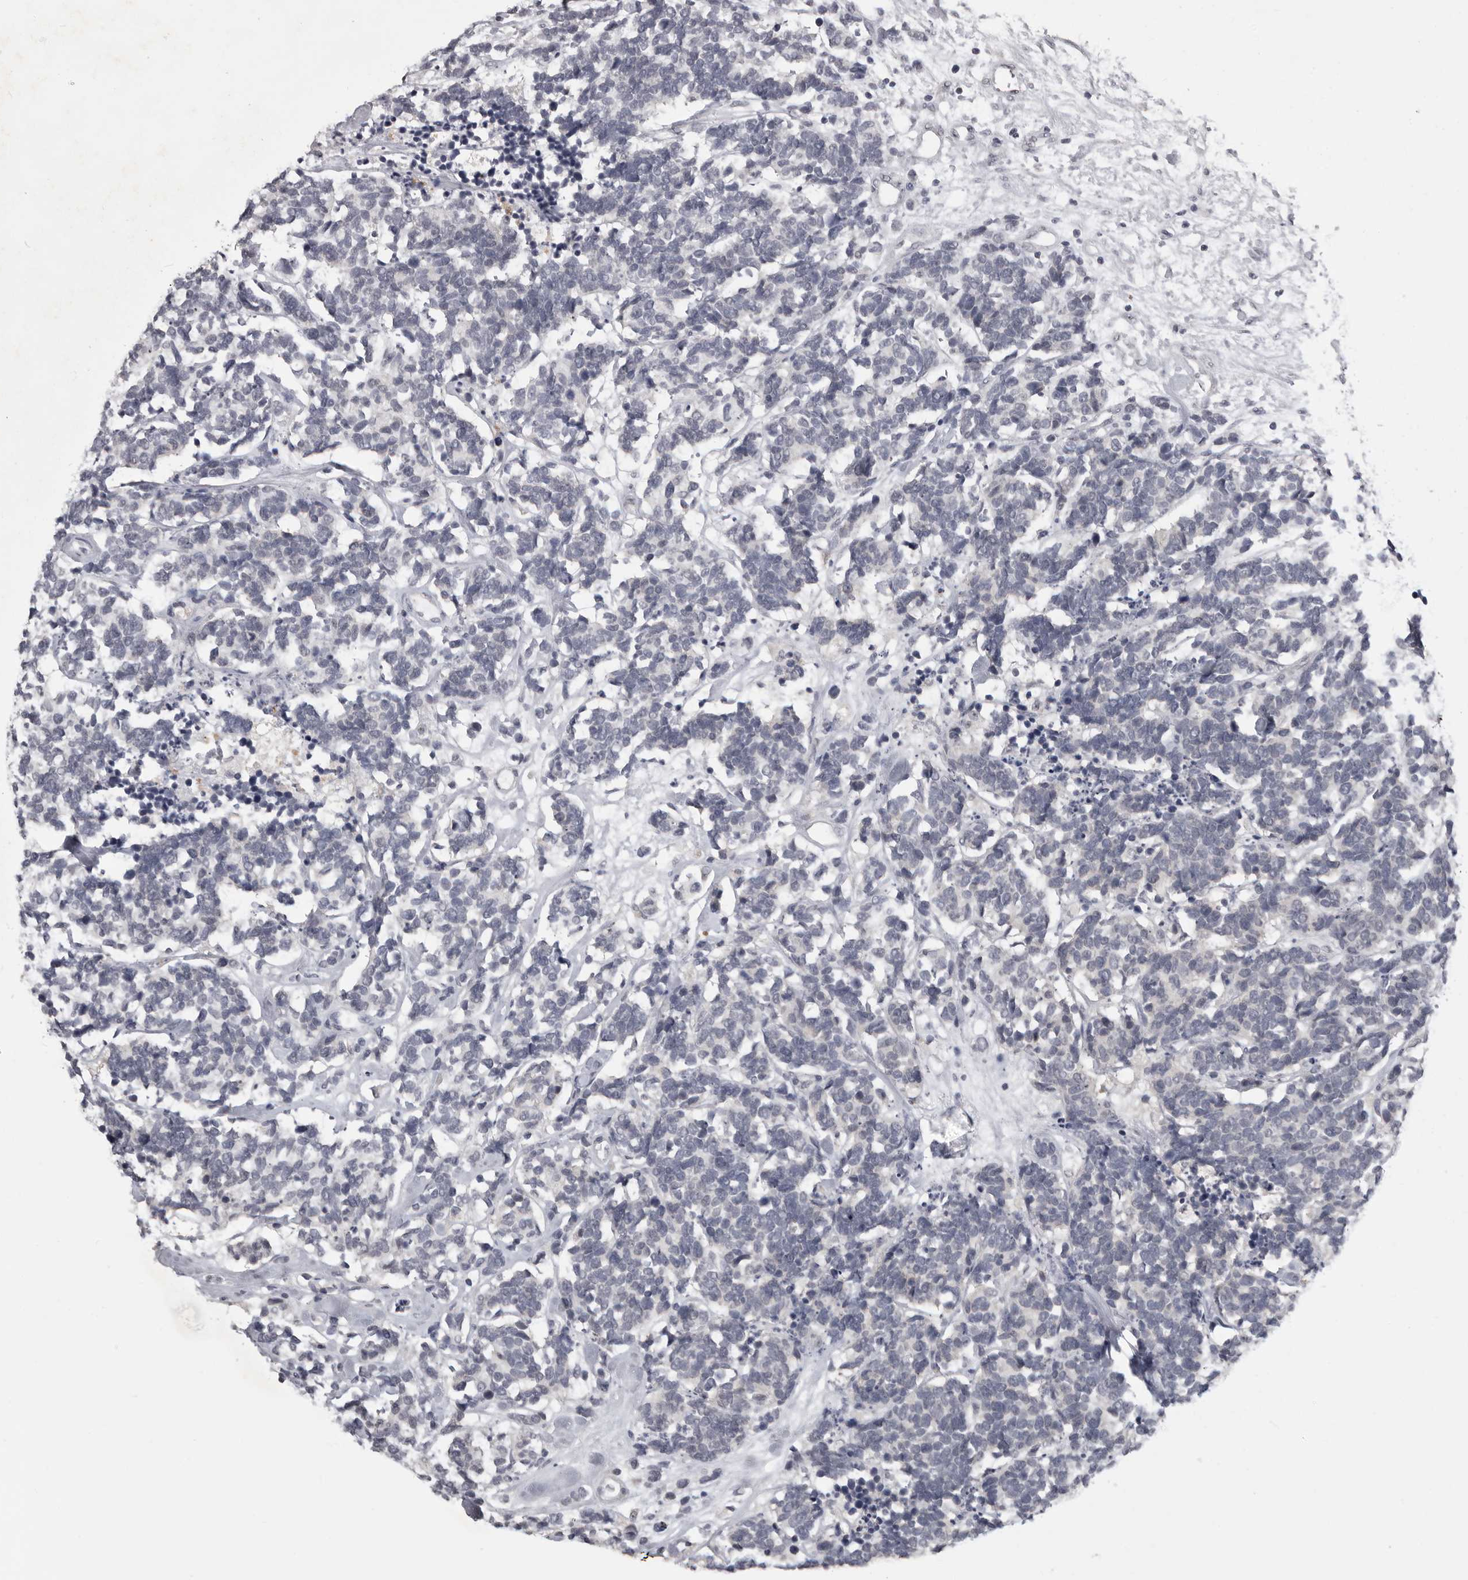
{"staining": {"intensity": "negative", "quantity": "none", "location": "none"}, "tissue": "carcinoid", "cell_type": "Tumor cells", "image_type": "cancer", "snomed": [{"axis": "morphology", "description": "Carcinoma, NOS"}, {"axis": "morphology", "description": "Carcinoid, malignant, NOS"}, {"axis": "topography", "description": "Urinary bladder"}], "caption": "DAB (3,3'-diaminobenzidine) immunohistochemical staining of human carcinoid (malignant) shows no significant positivity in tumor cells.", "gene": "MRTO4", "patient": {"sex": "male", "age": 57}}